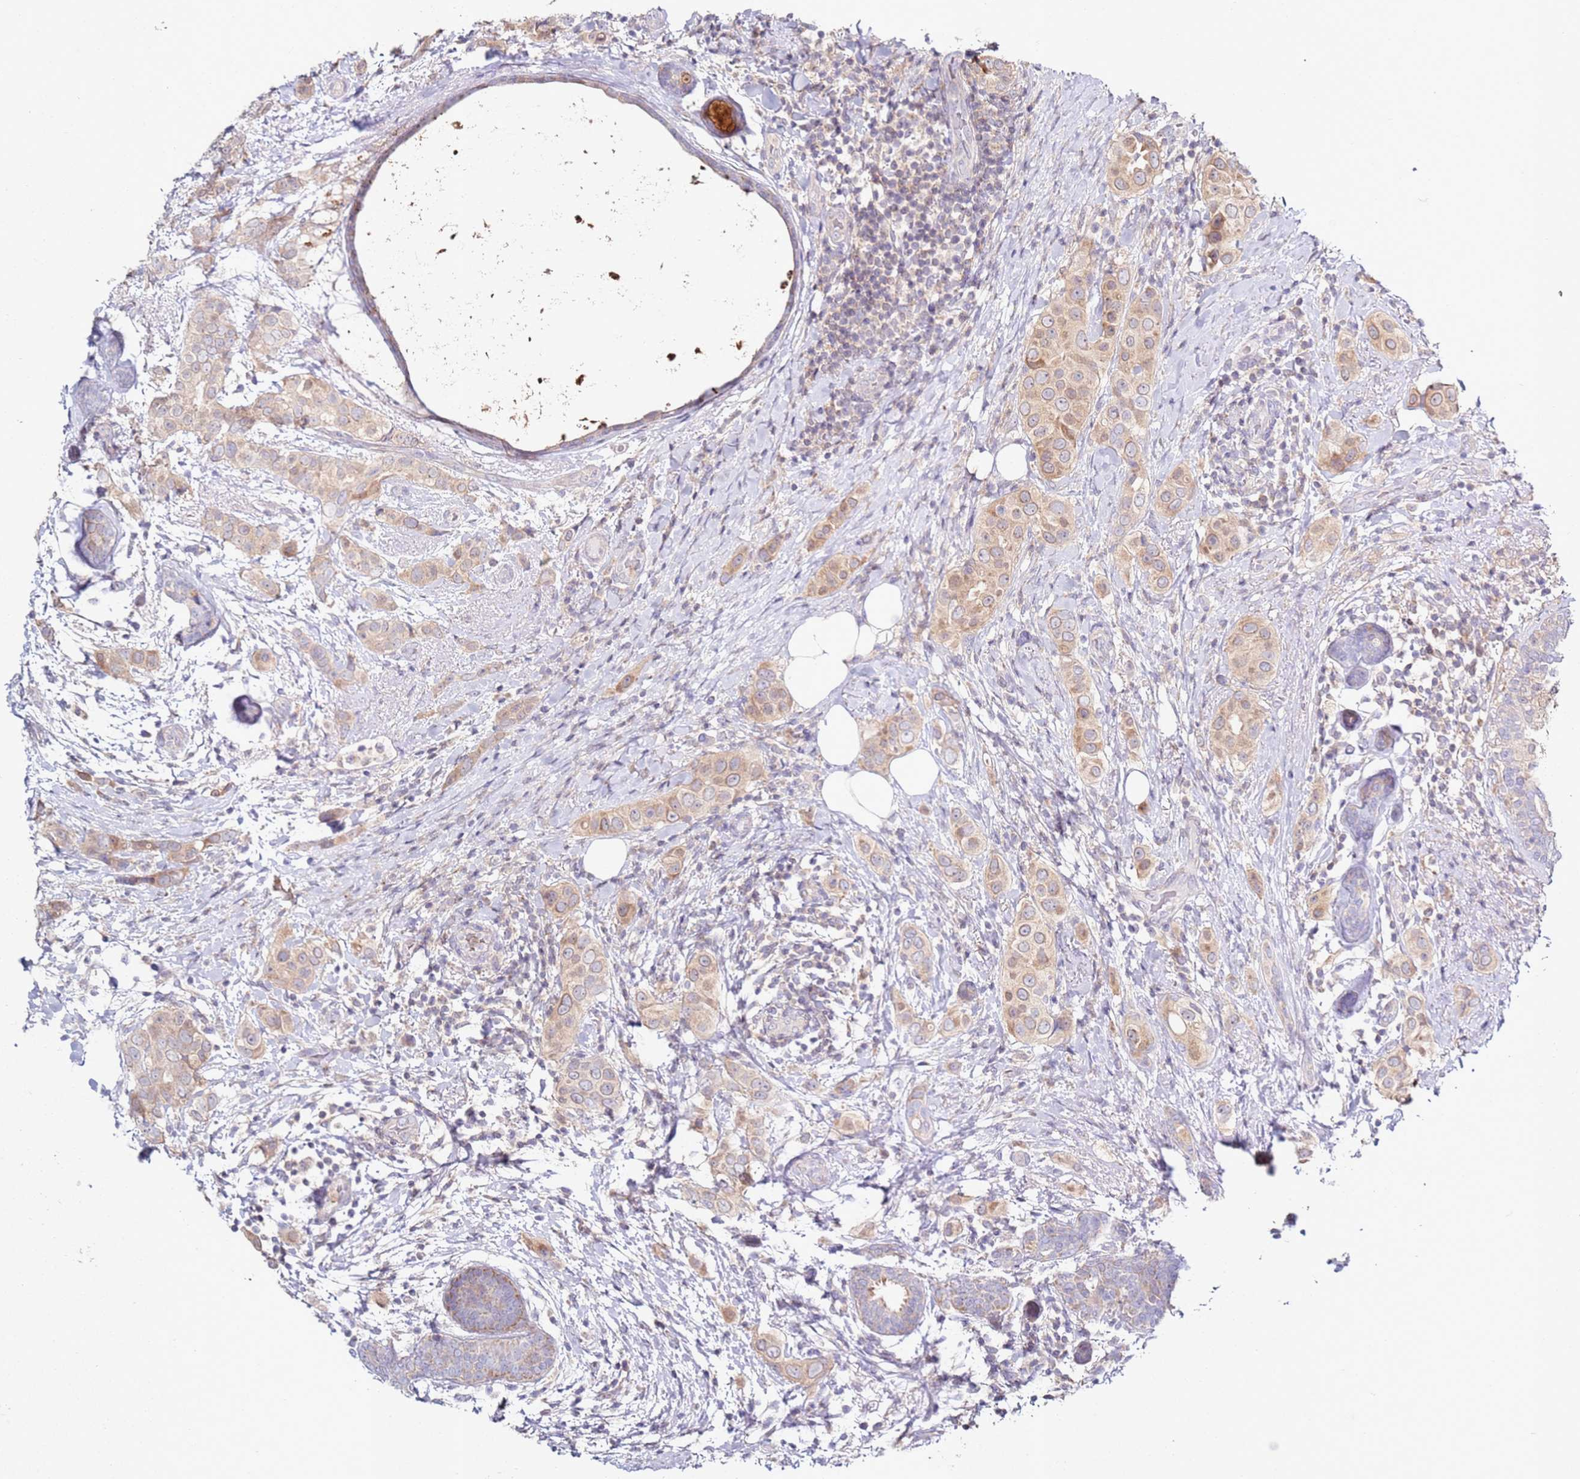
{"staining": {"intensity": "moderate", "quantity": ">75%", "location": "cytoplasmic/membranous"}, "tissue": "breast cancer", "cell_type": "Tumor cells", "image_type": "cancer", "snomed": [{"axis": "morphology", "description": "Lobular carcinoma"}, {"axis": "topography", "description": "Breast"}], "caption": "About >75% of tumor cells in human breast cancer demonstrate moderate cytoplasmic/membranous protein expression as visualized by brown immunohistochemical staining.", "gene": "CNOT9", "patient": {"sex": "female", "age": 51}}